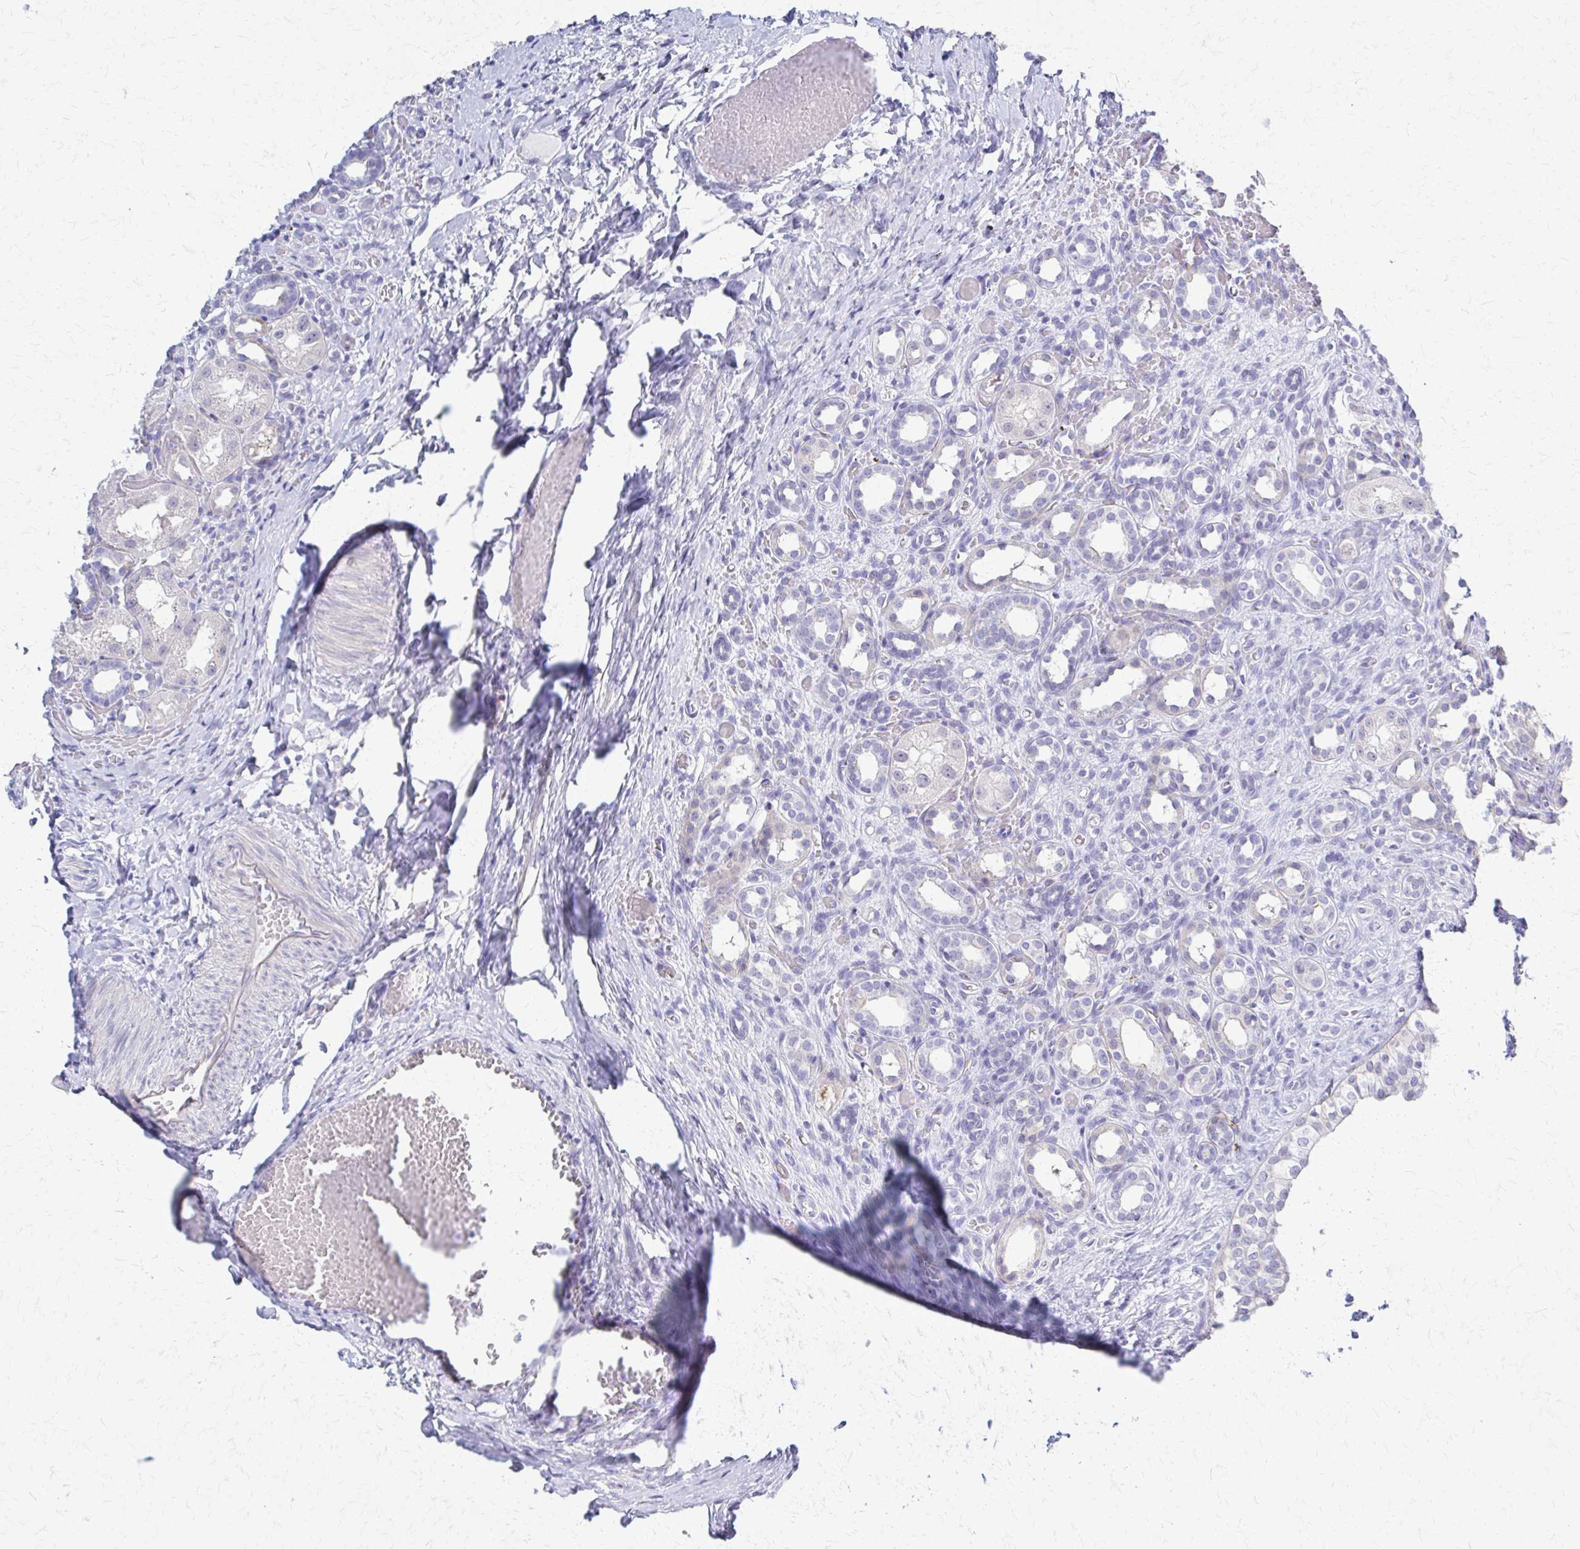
{"staining": {"intensity": "negative", "quantity": "none", "location": "none"}, "tissue": "kidney", "cell_type": "Cells in glomeruli", "image_type": "normal", "snomed": [{"axis": "morphology", "description": "Normal tissue, NOS"}, {"axis": "topography", "description": "Kidney"}], "caption": "Cells in glomeruli show no significant protein expression in unremarkable kidney.", "gene": "RHOBTB2", "patient": {"sex": "male", "age": 1}}